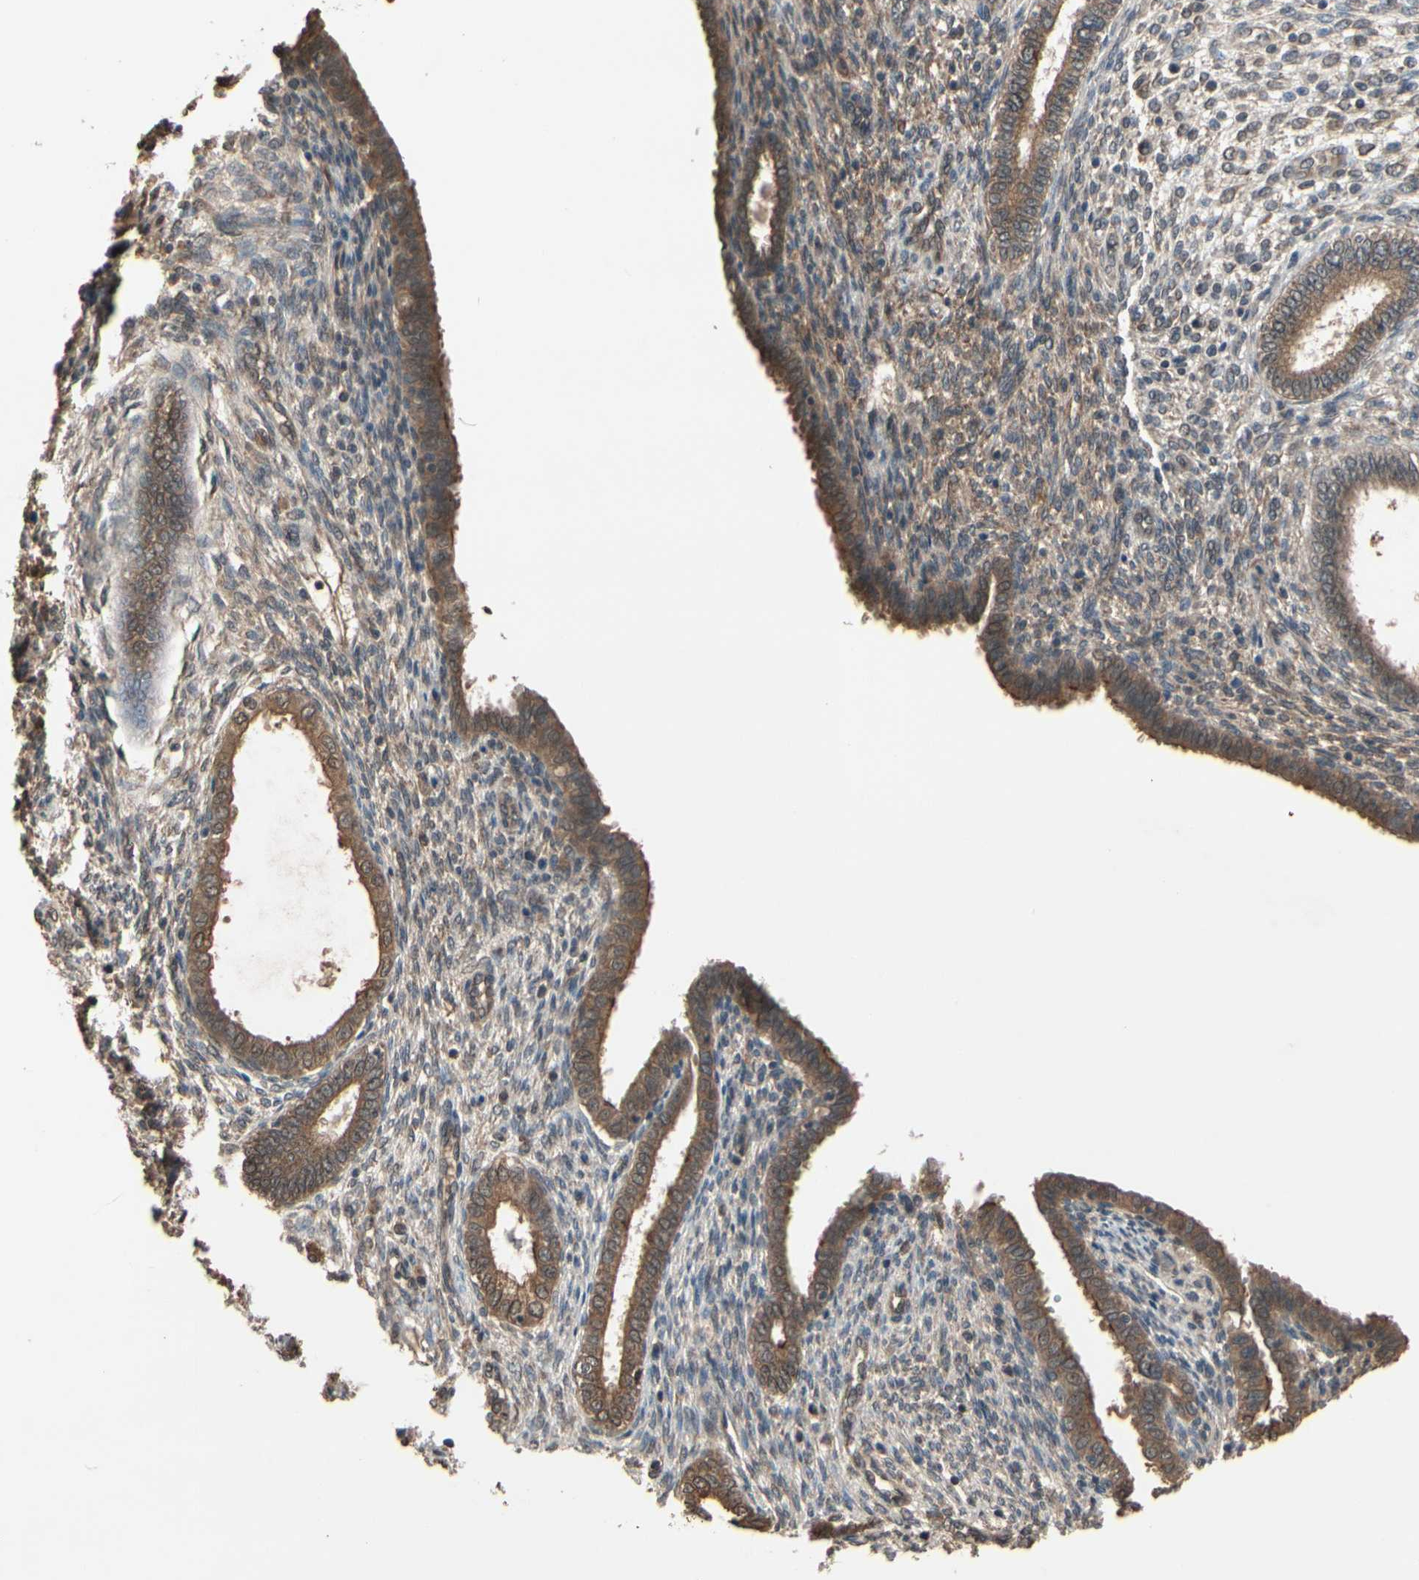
{"staining": {"intensity": "weak", "quantity": "25%-75%", "location": "cytoplasmic/membranous"}, "tissue": "endometrium", "cell_type": "Cells in endometrial stroma", "image_type": "normal", "snomed": [{"axis": "morphology", "description": "Normal tissue, NOS"}, {"axis": "topography", "description": "Endometrium"}], "caption": "Weak cytoplasmic/membranous protein positivity is seen in approximately 25%-75% of cells in endometrial stroma in endometrium. (DAB (3,3'-diaminobenzidine) IHC with brightfield microscopy, high magnification).", "gene": "PNPLA7", "patient": {"sex": "female", "age": 72}}